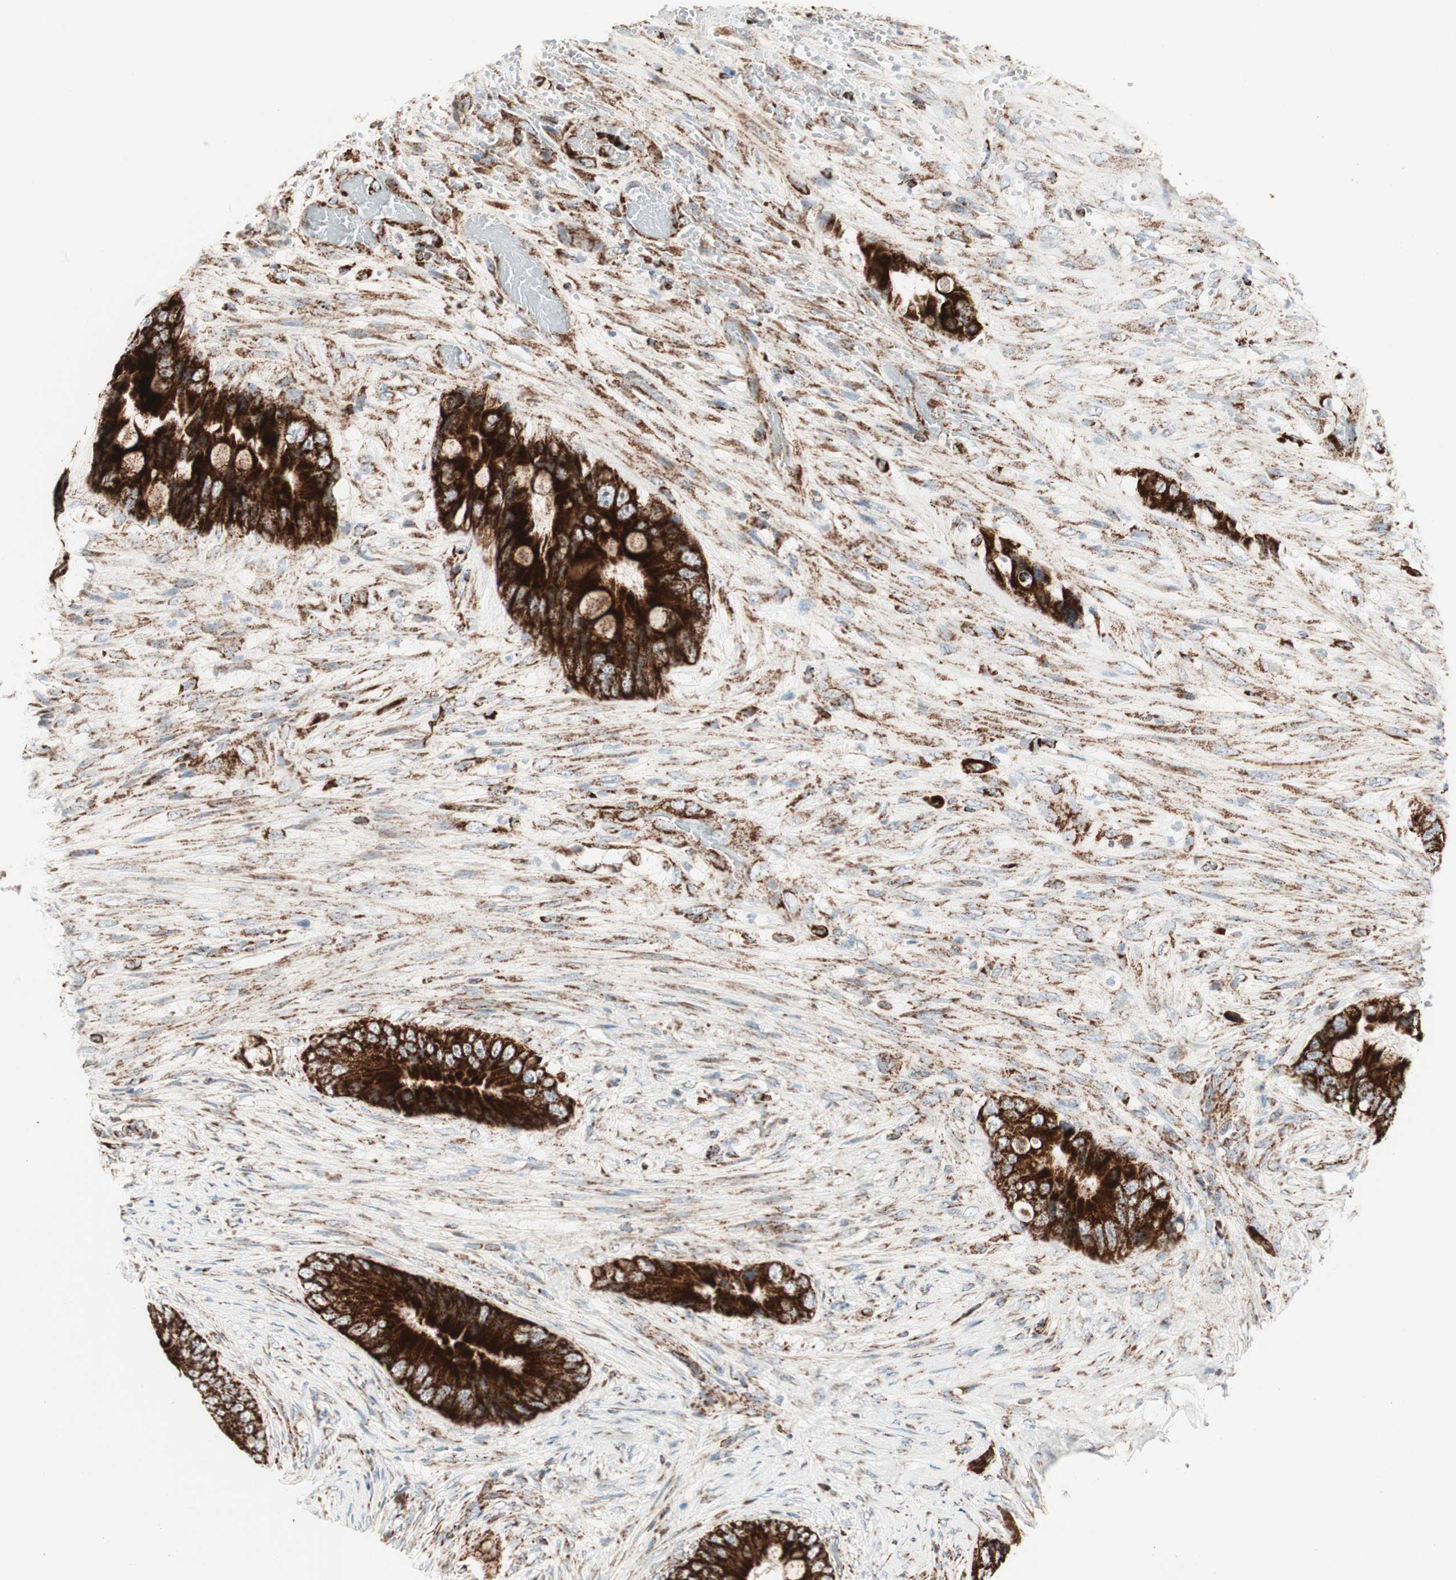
{"staining": {"intensity": "strong", "quantity": ">75%", "location": "cytoplasmic/membranous"}, "tissue": "colorectal cancer", "cell_type": "Tumor cells", "image_type": "cancer", "snomed": [{"axis": "morphology", "description": "Adenocarcinoma, NOS"}, {"axis": "topography", "description": "Rectum"}], "caption": "Protein analysis of colorectal cancer tissue exhibits strong cytoplasmic/membranous expression in approximately >75% of tumor cells. (brown staining indicates protein expression, while blue staining denotes nuclei).", "gene": "TOMM20", "patient": {"sex": "female", "age": 77}}